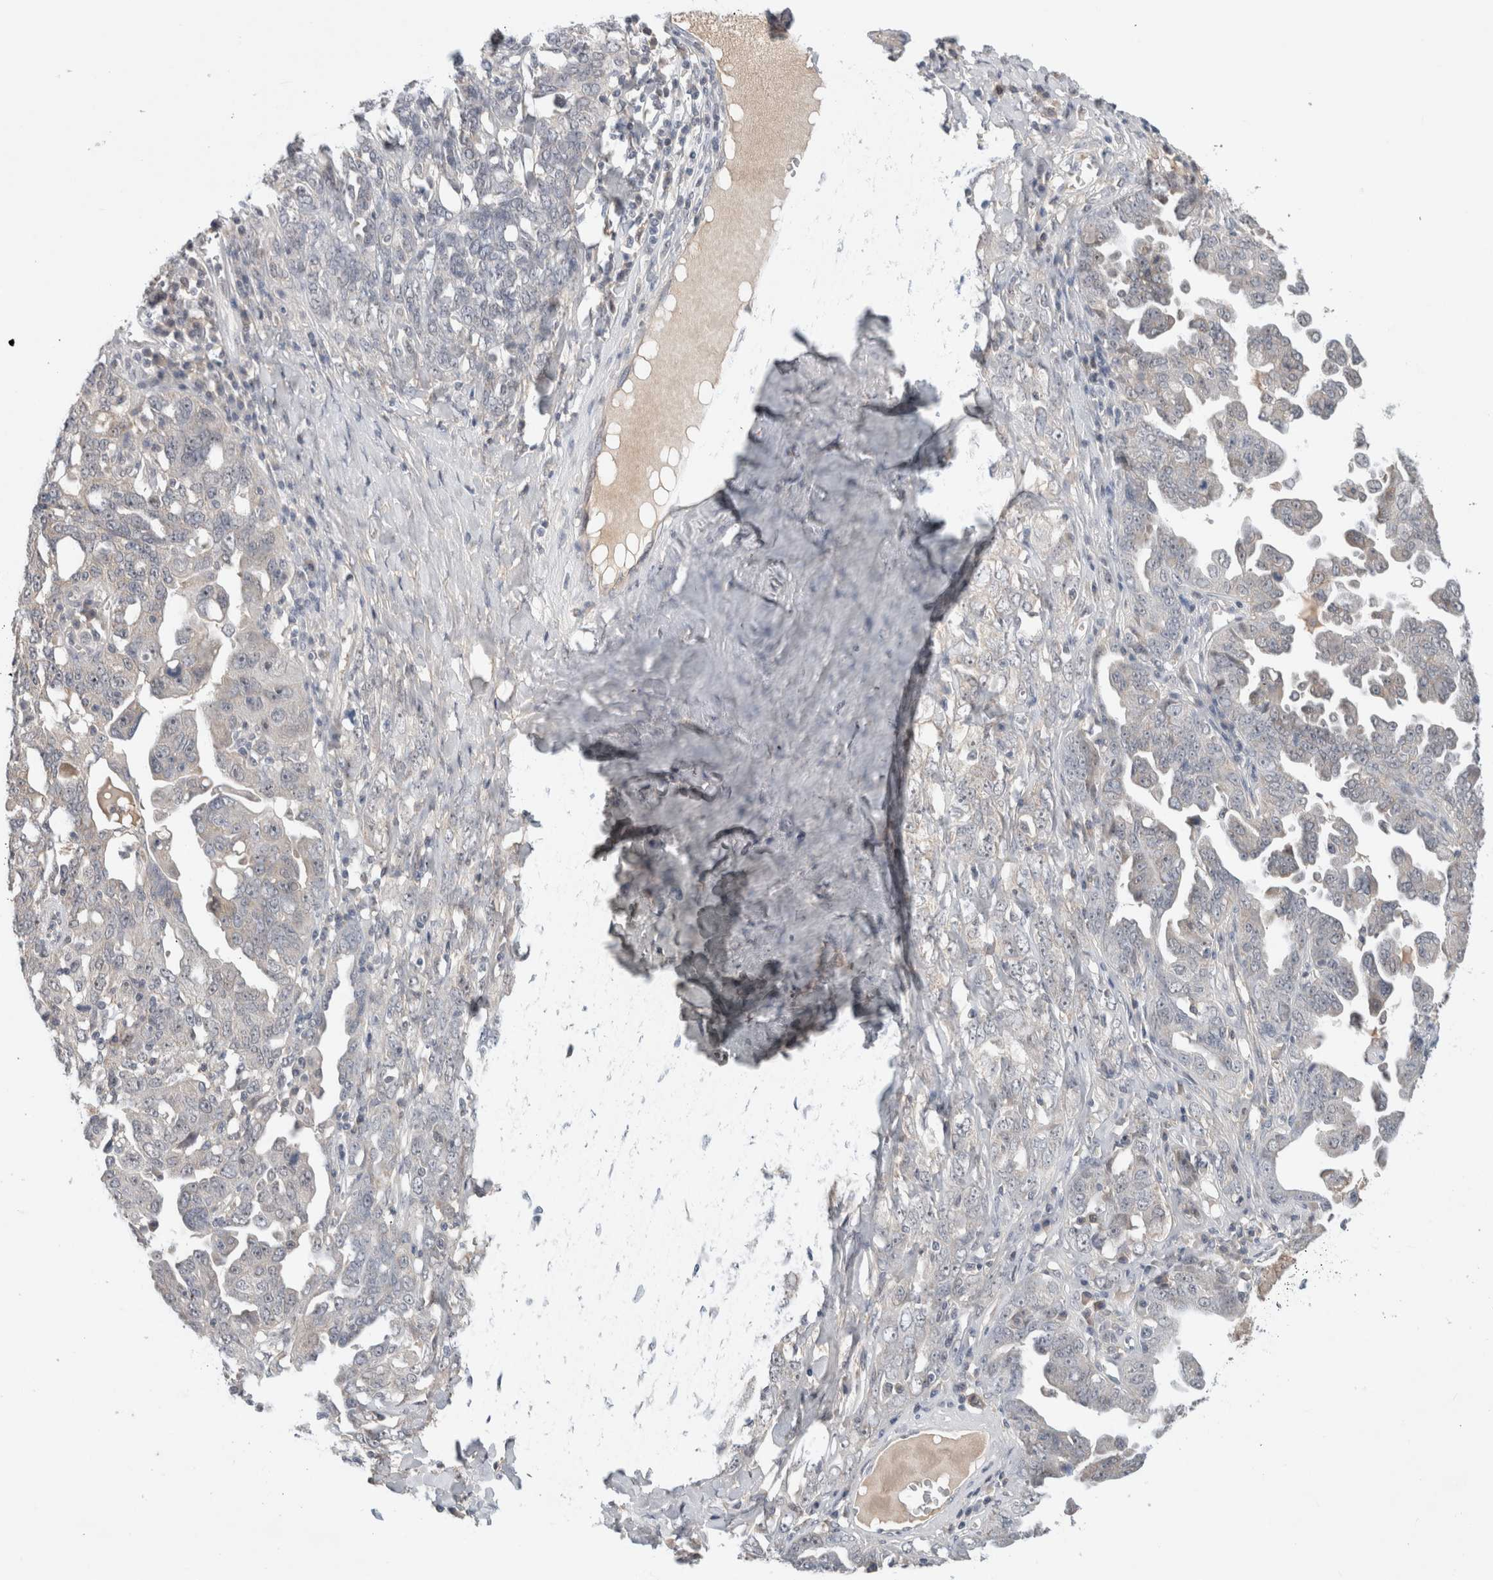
{"staining": {"intensity": "negative", "quantity": "none", "location": "none"}, "tissue": "ovarian cancer", "cell_type": "Tumor cells", "image_type": "cancer", "snomed": [{"axis": "morphology", "description": "Carcinoma, endometroid"}, {"axis": "topography", "description": "Ovary"}], "caption": "Tumor cells show no significant expression in endometroid carcinoma (ovarian).", "gene": "HCN3", "patient": {"sex": "female", "age": 62}}